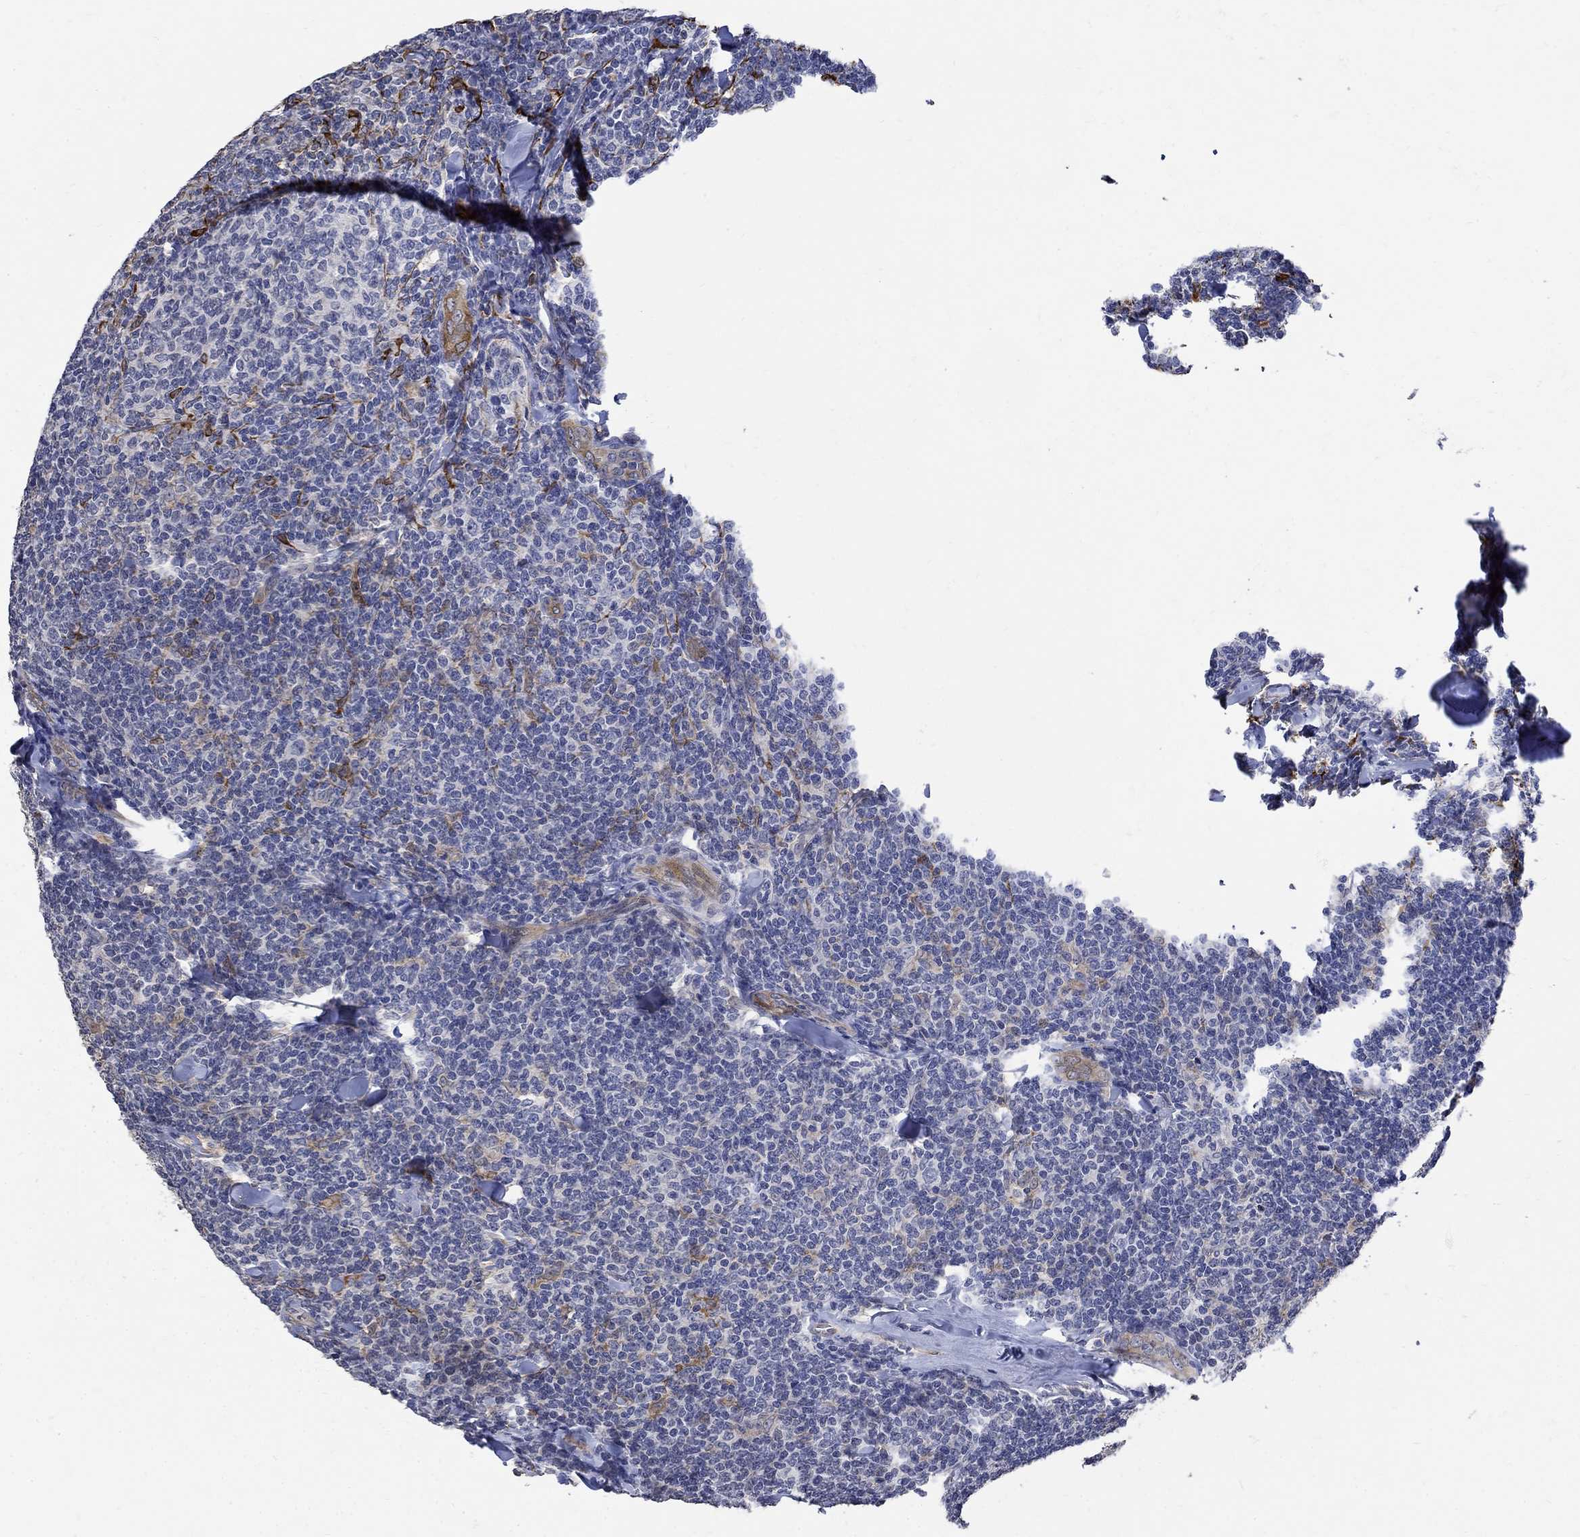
{"staining": {"intensity": "negative", "quantity": "none", "location": "none"}, "tissue": "lymphoma", "cell_type": "Tumor cells", "image_type": "cancer", "snomed": [{"axis": "morphology", "description": "Malignant lymphoma, non-Hodgkin's type, Low grade"}, {"axis": "topography", "description": "Lymph node"}], "caption": "Immunohistochemistry histopathology image of neoplastic tissue: lymphoma stained with DAB (3,3'-diaminobenzidine) exhibits no significant protein expression in tumor cells.", "gene": "TGM2", "patient": {"sex": "female", "age": 56}}